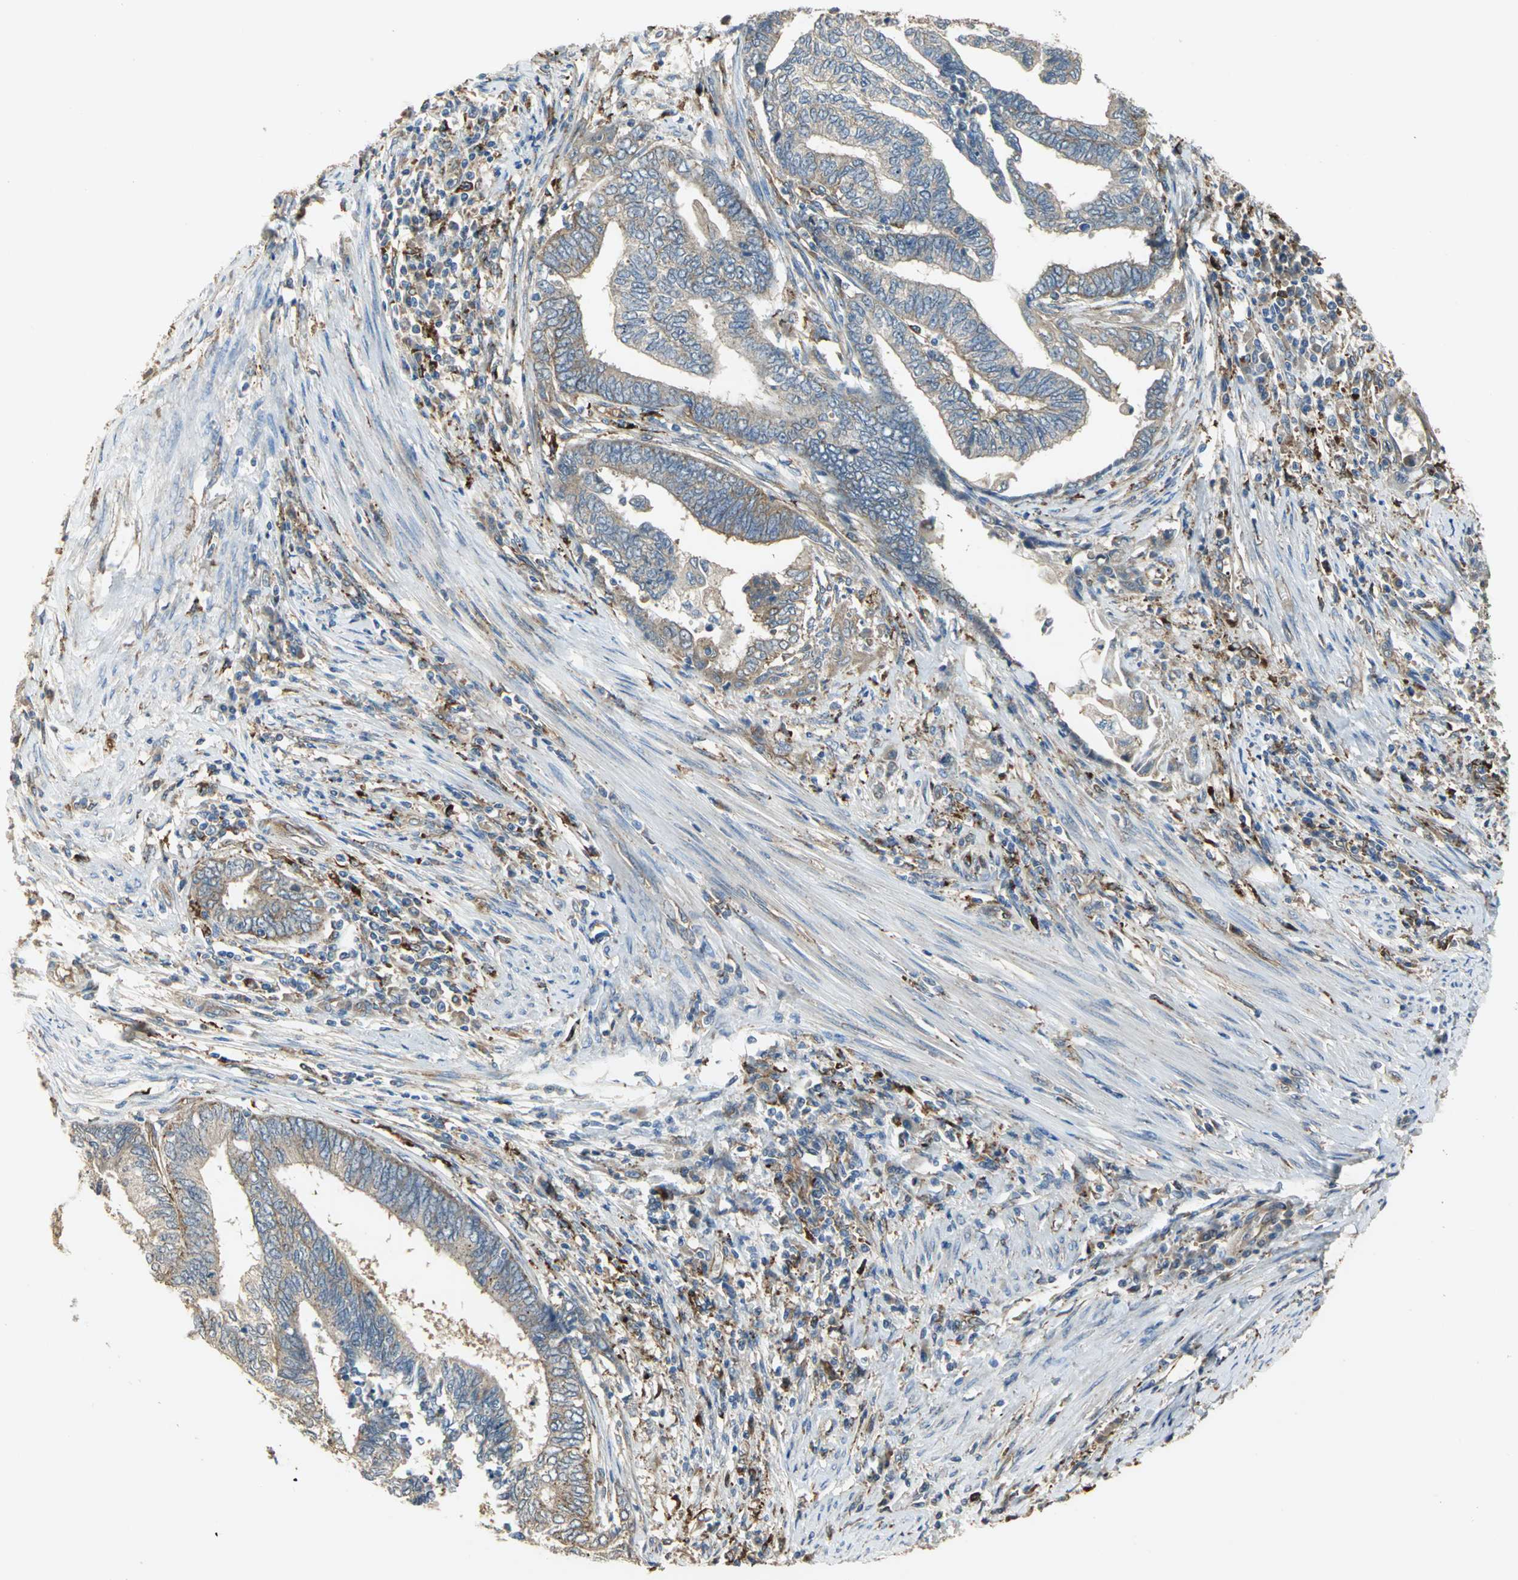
{"staining": {"intensity": "negative", "quantity": "none", "location": "none"}, "tissue": "endometrial cancer", "cell_type": "Tumor cells", "image_type": "cancer", "snomed": [{"axis": "morphology", "description": "Adenocarcinoma, NOS"}, {"axis": "topography", "description": "Uterus"}, {"axis": "topography", "description": "Endometrium"}], "caption": "Immunohistochemistry (IHC) photomicrograph of neoplastic tissue: endometrial cancer (adenocarcinoma) stained with DAB exhibits no significant protein staining in tumor cells. The staining was performed using DAB (3,3'-diaminobenzidine) to visualize the protein expression in brown, while the nuclei were stained in blue with hematoxylin (Magnification: 20x).", "gene": "DIAPH2", "patient": {"sex": "female", "age": 70}}